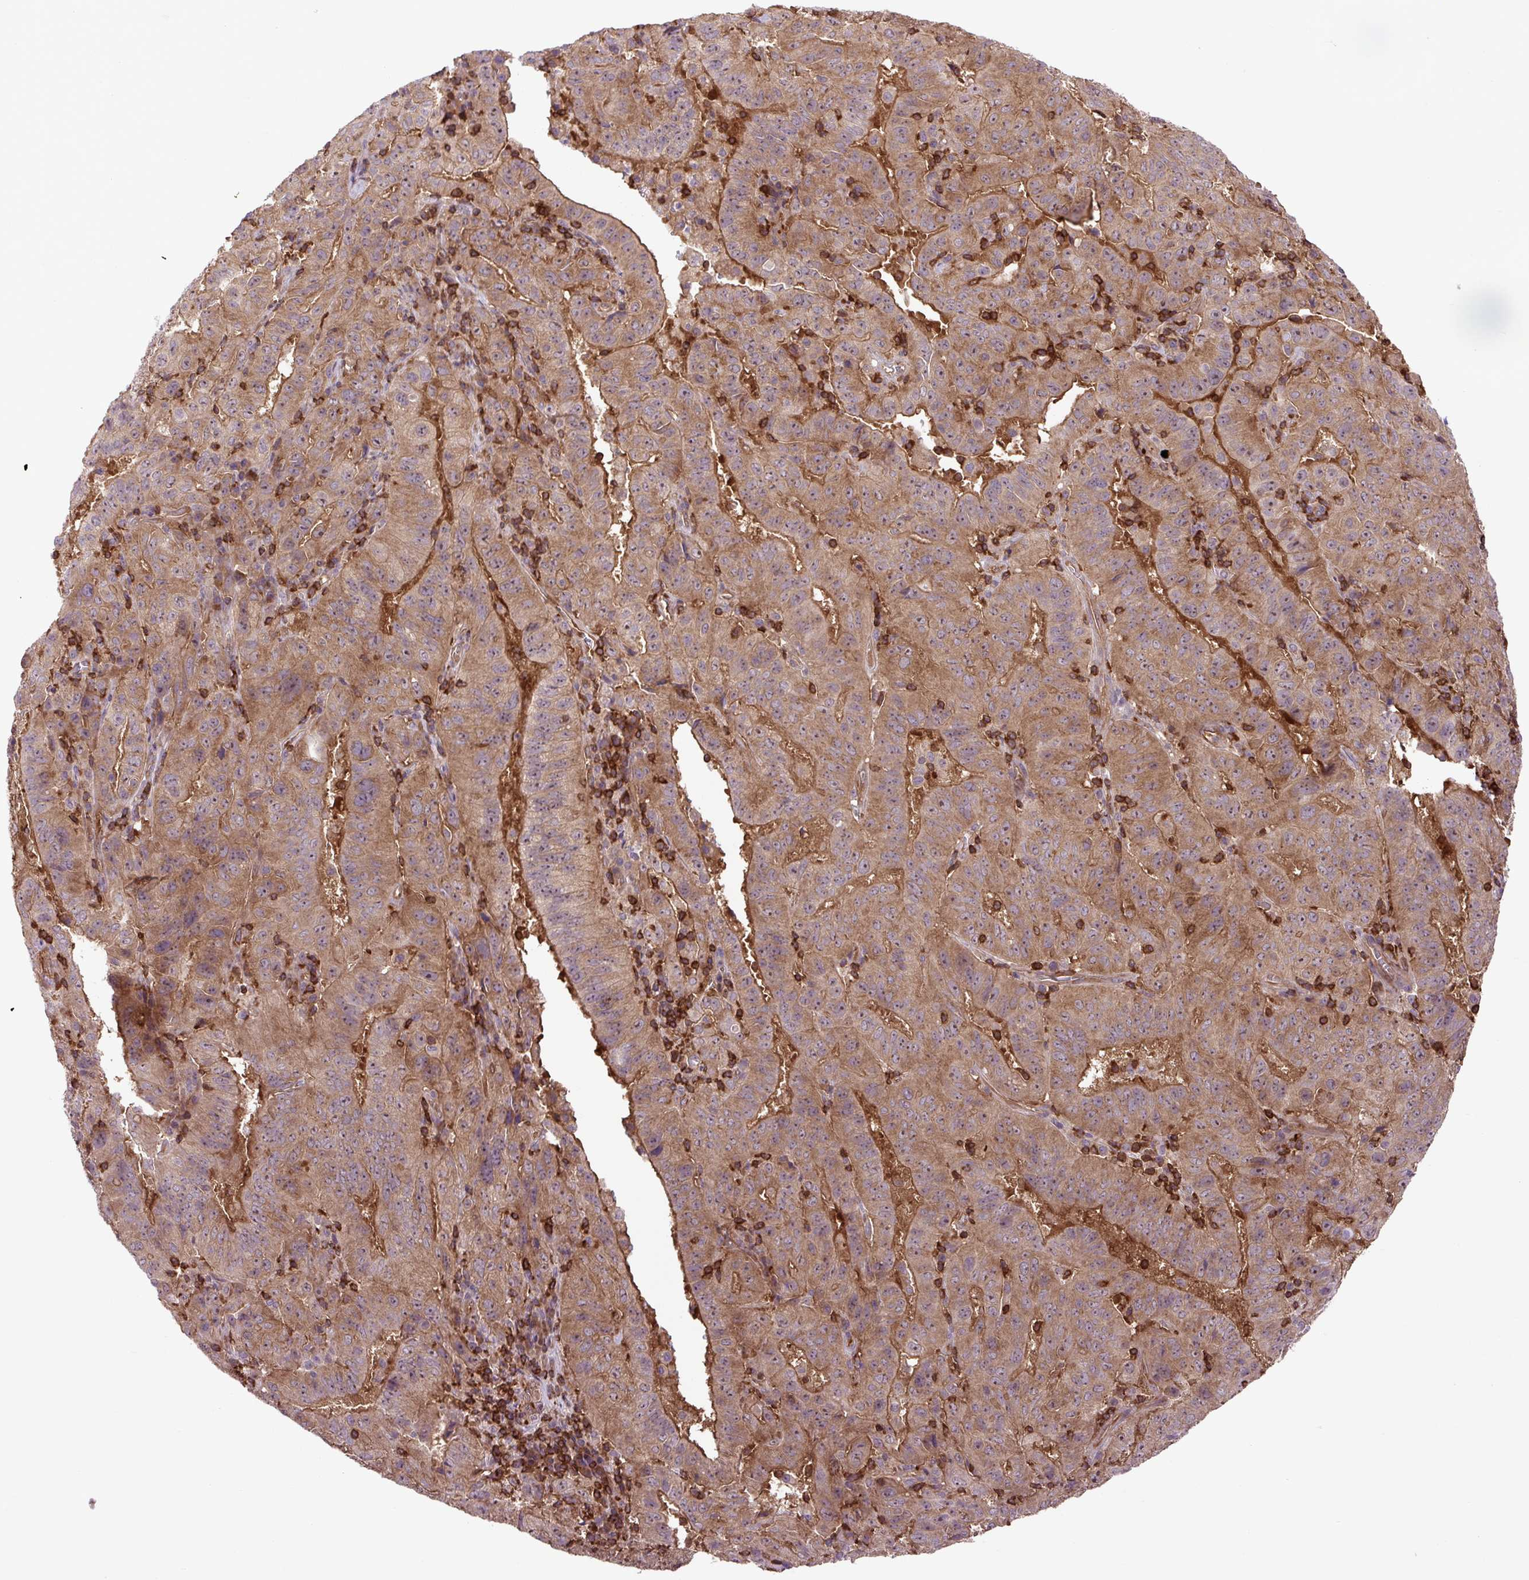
{"staining": {"intensity": "moderate", "quantity": ">75%", "location": "cytoplasmic/membranous,nuclear"}, "tissue": "pancreatic cancer", "cell_type": "Tumor cells", "image_type": "cancer", "snomed": [{"axis": "morphology", "description": "Adenocarcinoma, NOS"}, {"axis": "topography", "description": "Pancreas"}], "caption": "Moderate cytoplasmic/membranous and nuclear staining is seen in about >75% of tumor cells in pancreatic cancer (adenocarcinoma).", "gene": "PLCG1", "patient": {"sex": "male", "age": 63}}